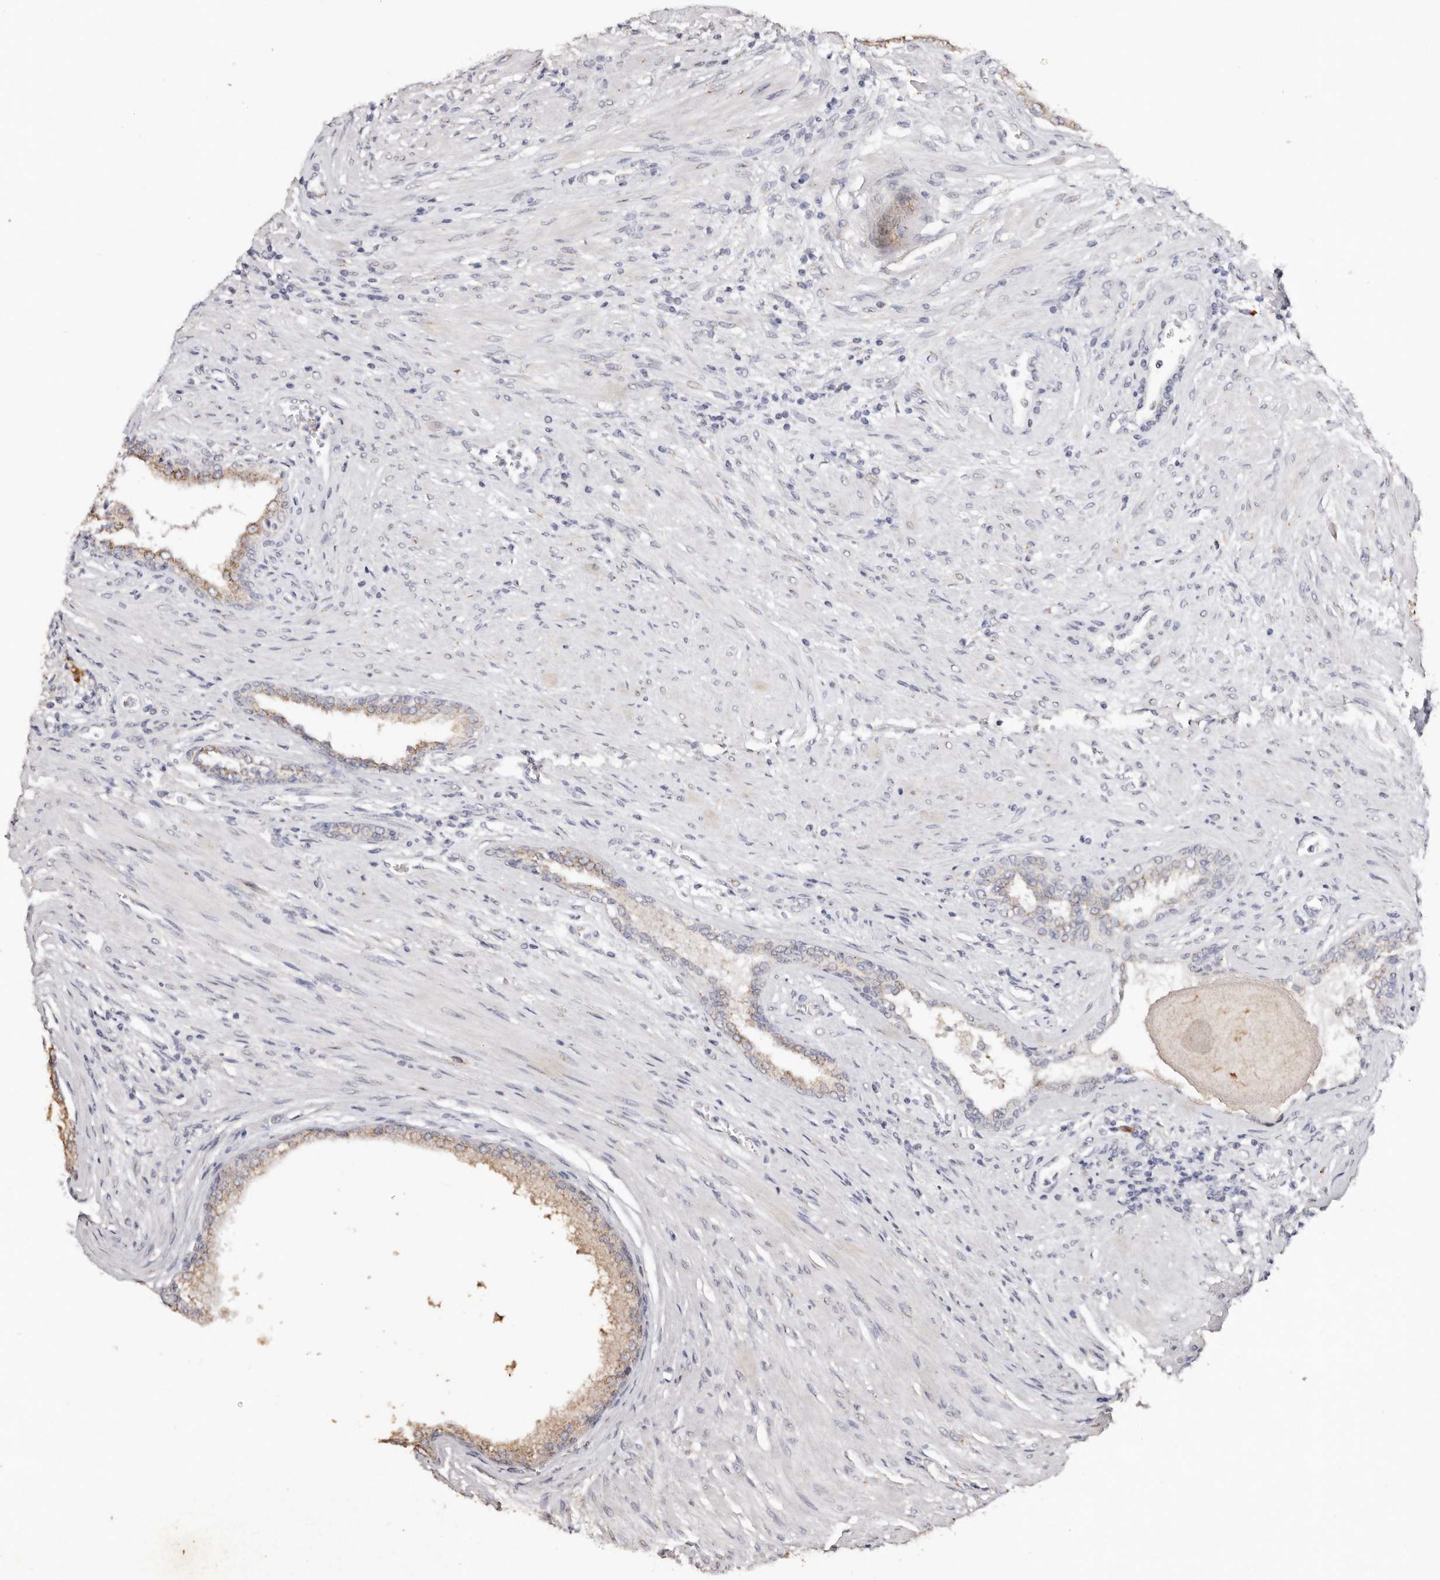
{"staining": {"intensity": "moderate", "quantity": ">75%", "location": "cytoplasmic/membranous"}, "tissue": "prostate cancer", "cell_type": "Tumor cells", "image_type": "cancer", "snomed": [{"axis": "morphology", "description": "Normal tissue, NOS"}, {"axis": "morphology", "description": "Adenocarcinoma, Low grade"}, {"axis": "topography", "description": "Prostate"}, {"axis": "topography", "description": "Peripheral nerve tissue"}], "caption": "Tumor cells reveal medium levels of moderate cytoplasmic/membranous expression in about >75% of cells in human prostate cancer.", "gene": "LGALS7B", "patient": {"sex": "male", "age": 71}}